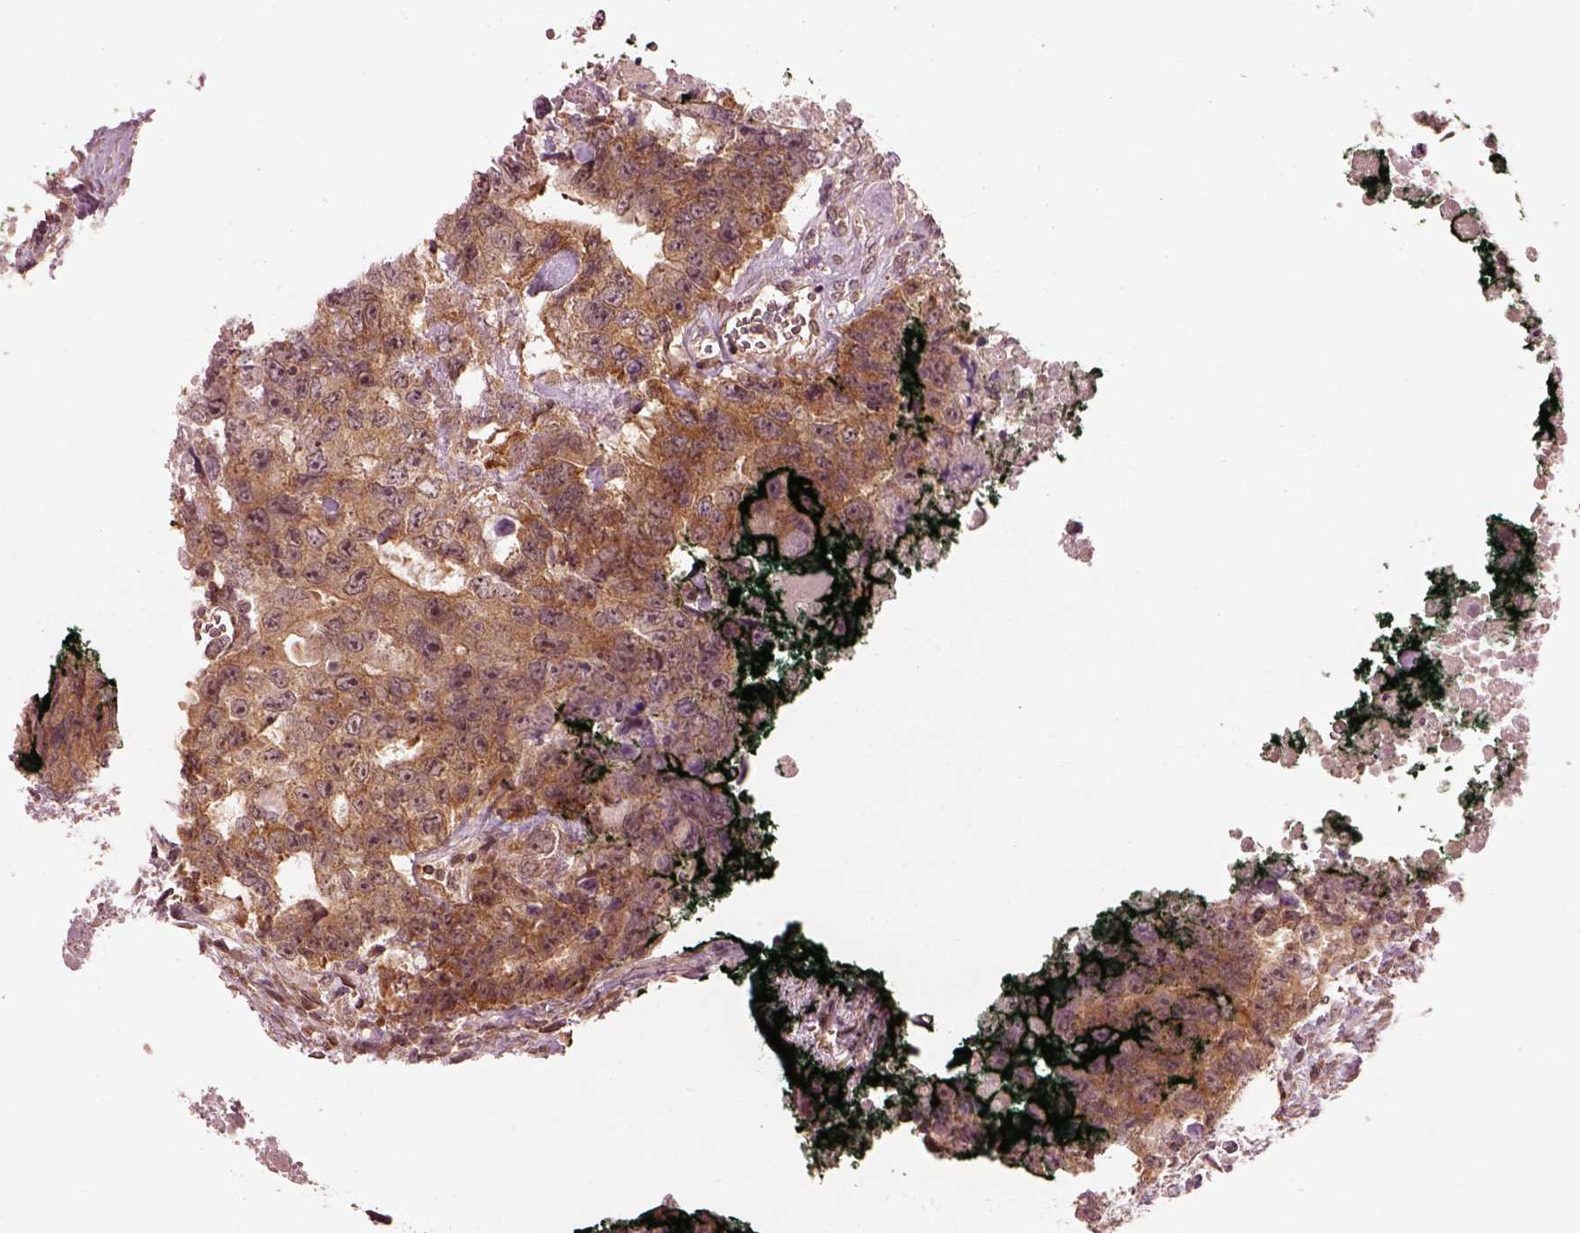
{"staining": {"intensity": "moderate", "quantity": ">75%", "location": "cytoplasmic/membranous"}, "tissue": "testis cancer", "cell_type": "Tumor cells", "image_type": "cancer", "snomed": [{"axis": "morphology", "description": "Carcinoma, Embryonal, NOS"}, {"axis": "topography", "description": "Testis"}], "caption": "Immunohistochemistry photomicrograph of embryonal carcinoma (testis) stained for a protein (brown), which demonstrates medium levels of moderate cytoplasmic/membranous expression in about >75% of tumor cells.", "gene": "LSM14A", "patient": {"sex": "male", "age": 24}}